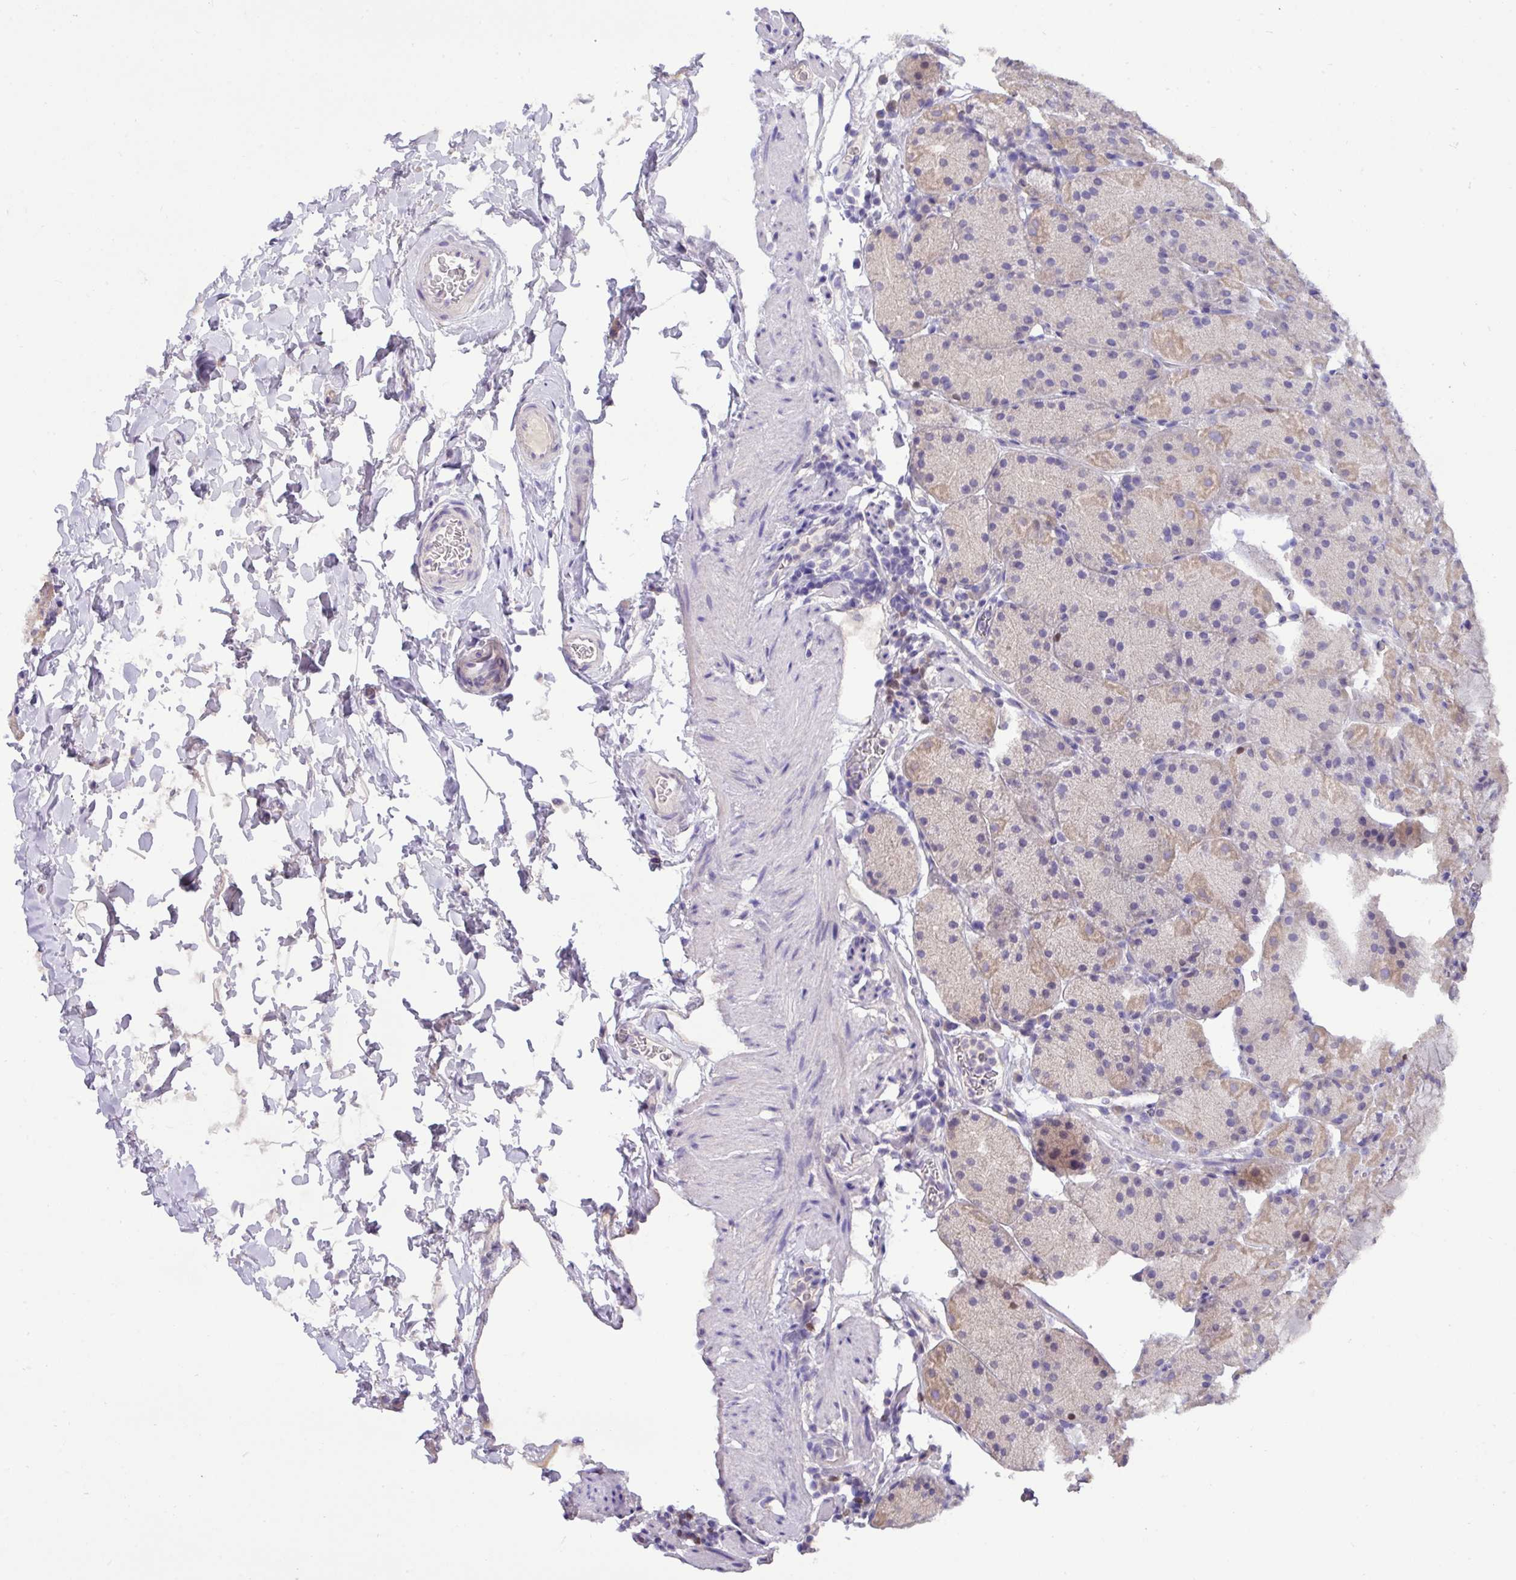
{"staining": {"intensity": "weak", "quantity": "25%-75%", "location": "cytoplasmic/membranous"}, "tissue": "stomach", "cell_type": "Glandular cells", "image_type": "normal", "snomed": [{"axis": "morphology", "description": "Normal tissue, NOS"}, {"axis": "topography", "description": "Stomach, upper"}, {"axis": "topography", "description": "Stomach, lower"}], "caption": "A low amount of weak cytoplasmic/membranous expression is identified in approximately 25%-75% of glandular cells in normal stomach.", "gene": "PAX8", "patient": {"sex": "male", "age": 67}}